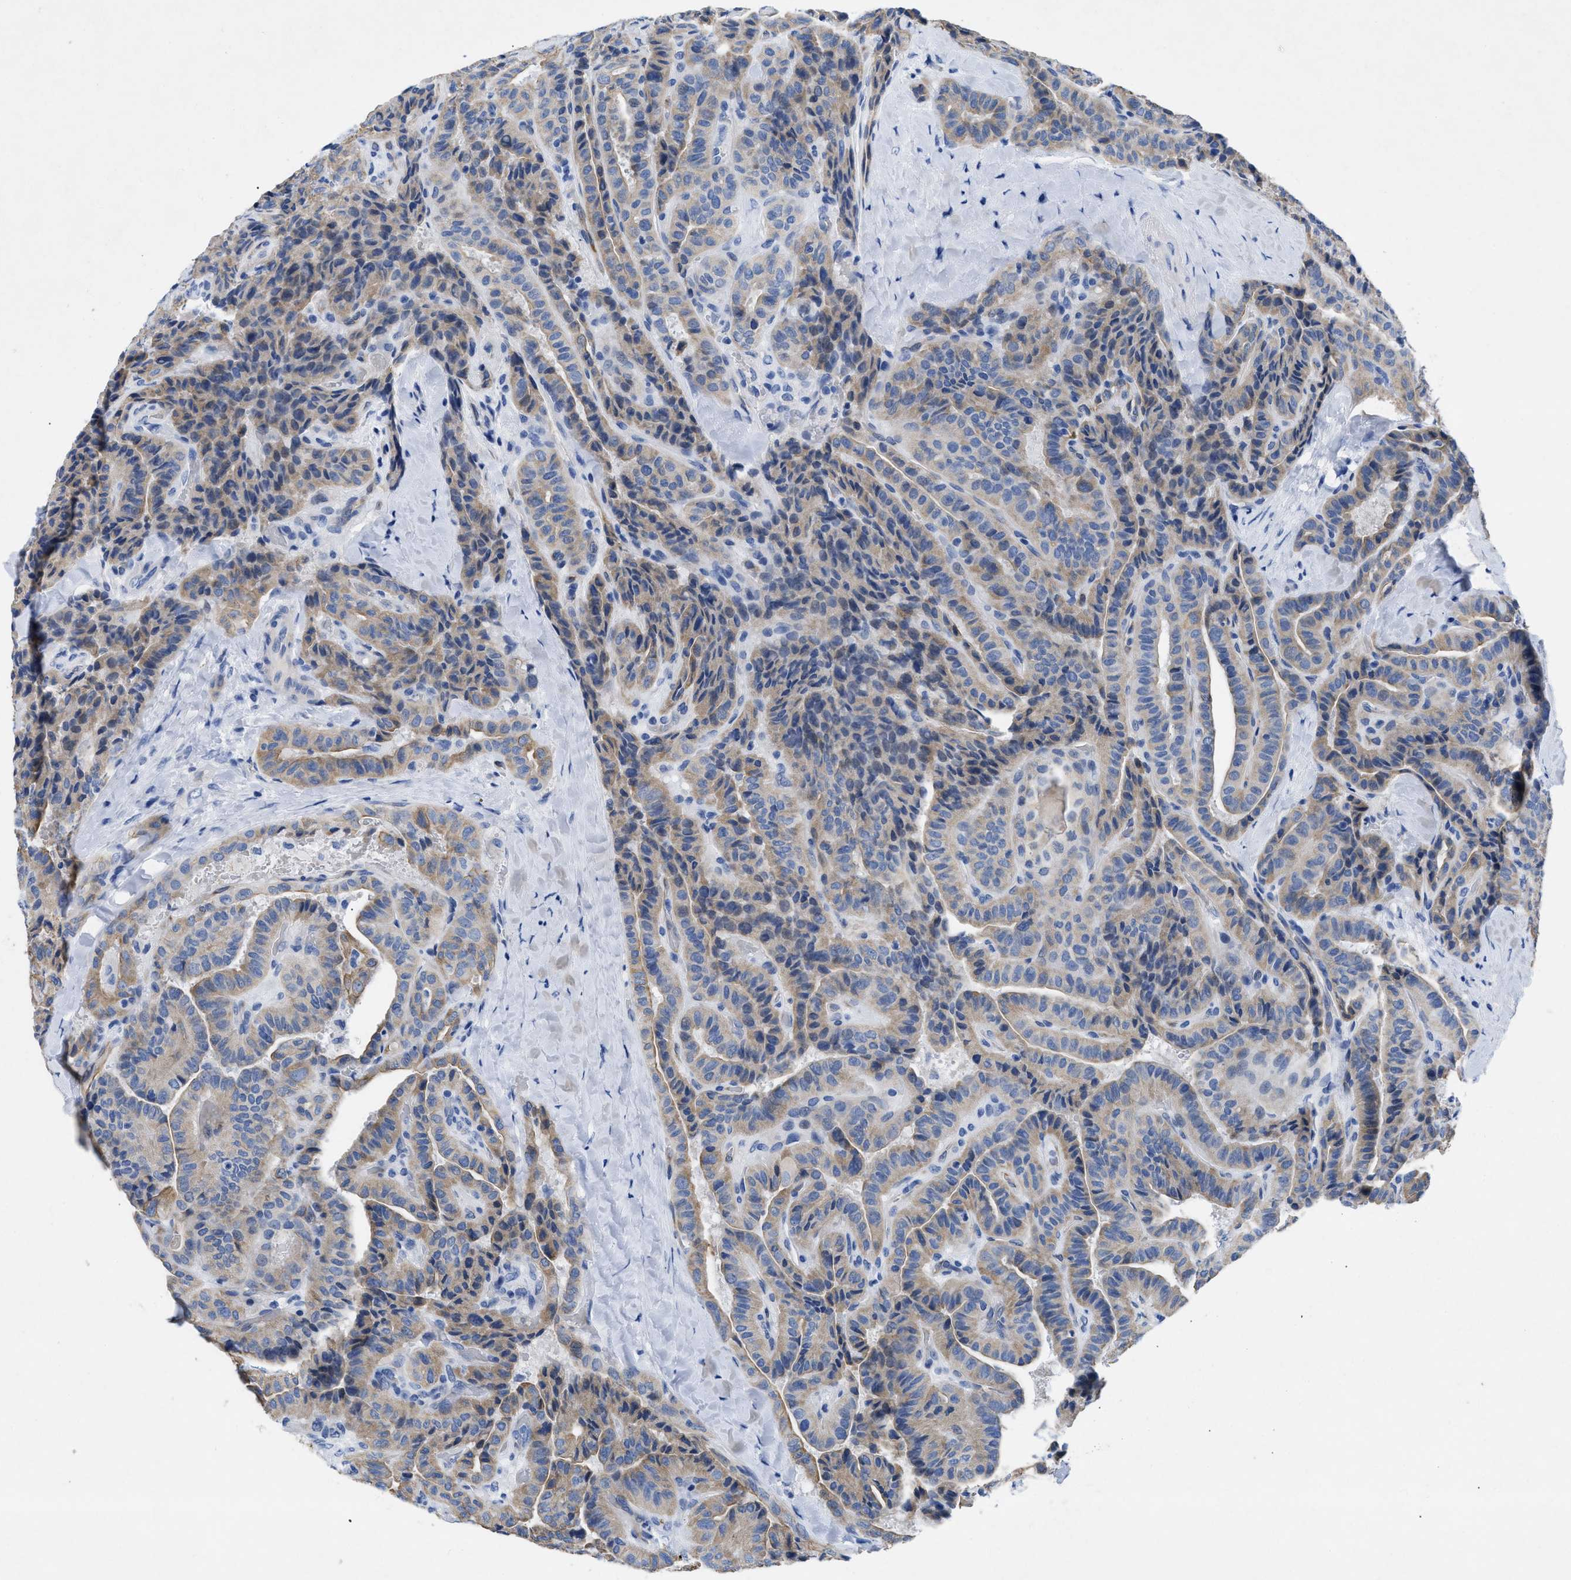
{"staining": {"intensity": "weak", "quantity": ">75%", "location": "cytoplasmic/membranous"}, "tissue": "thyroid cancer", "cell_type": "Tumor cells", "image_type": "cancer", "snomed": [{"axis": "morphology", "description": "Papillary adenocarcinoma, NOS"}, {"axis": "topography", "description": "Thyroid gland"}], "caption": "Immunohistochemistry (IHC) (DAB (3,3'-diaminobenzidine)) staining of human thyroid cancer exhibits weak cytoplasmic/membranous protein positivity in approximately >75% of tumor cells. (brown staining indicates protein expression, while blue staining denotes nuclei).", "gene": "TMEM68", "patient": {"sex": "male", "age": 77}}